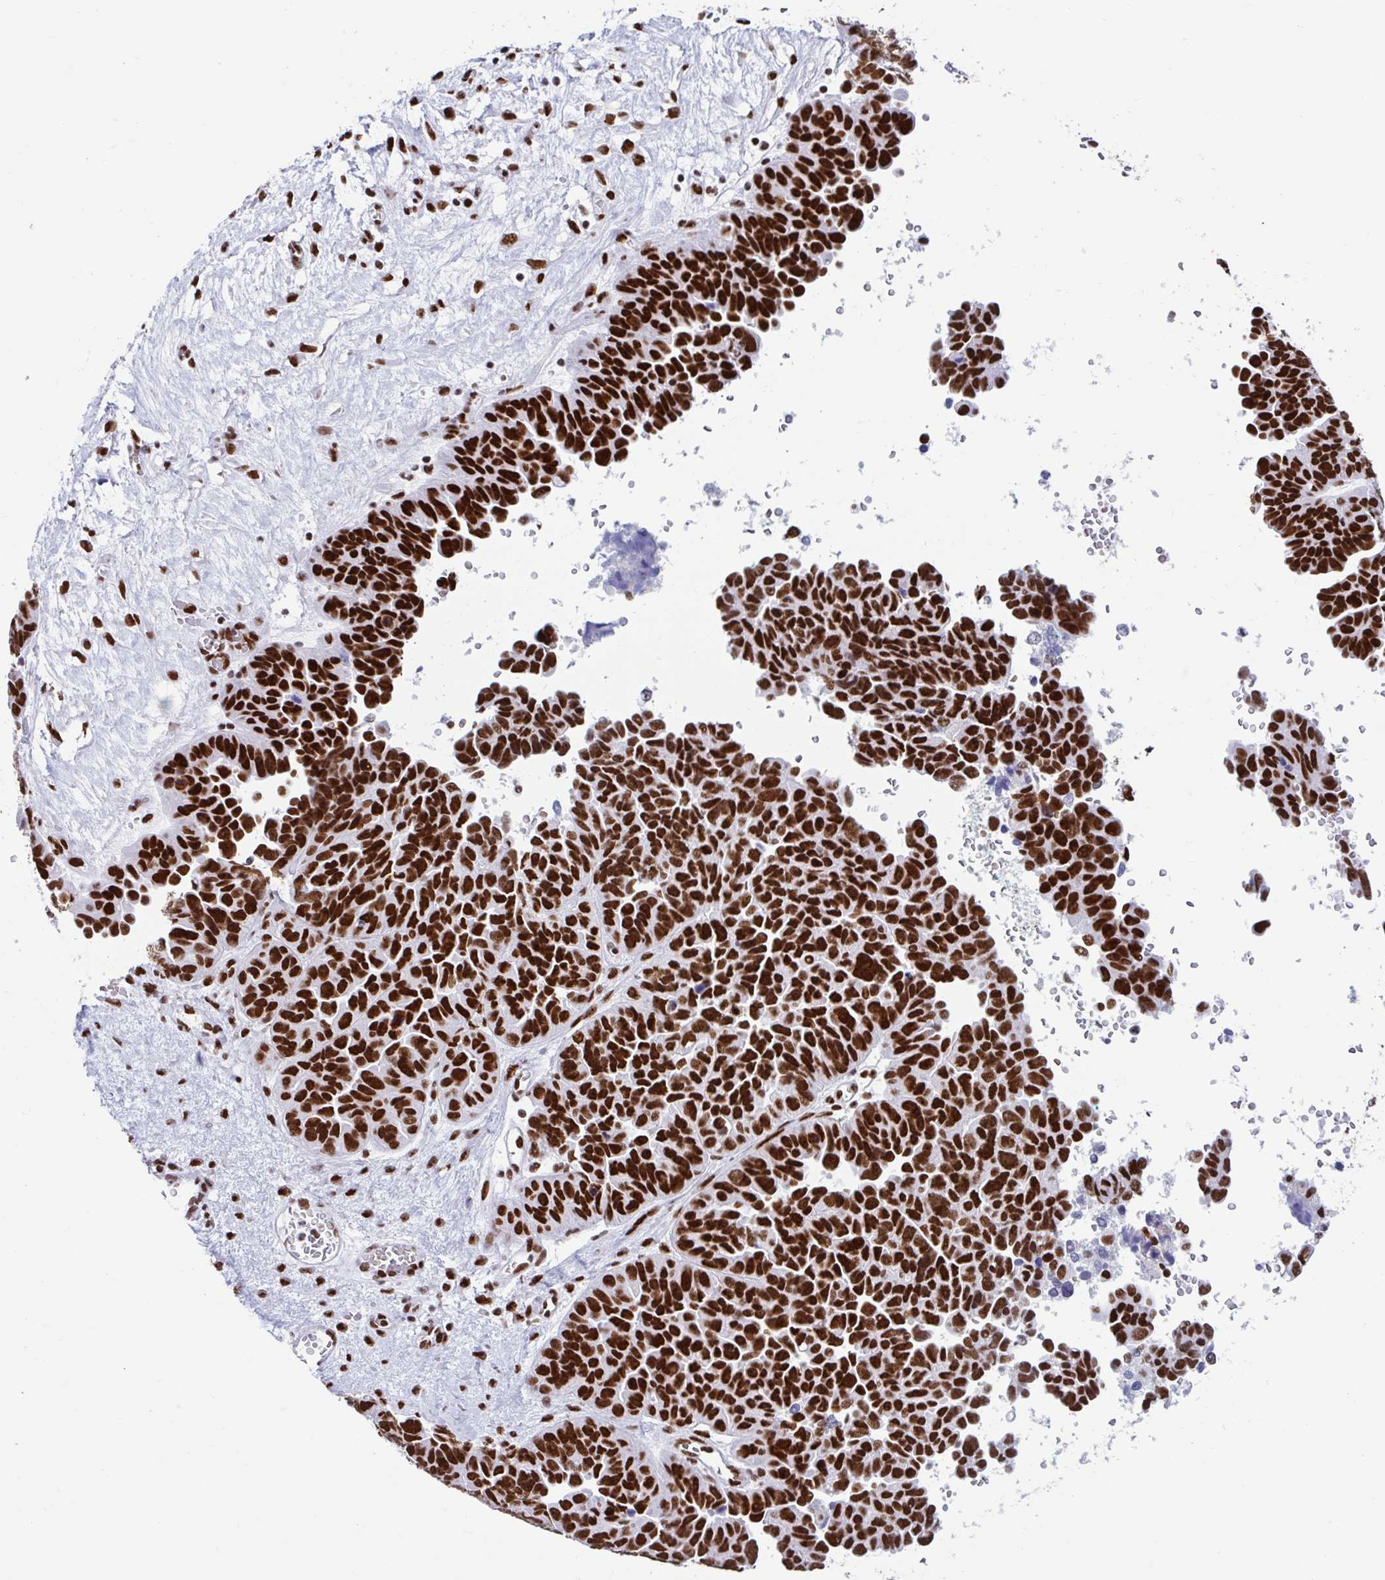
{"staining": {"intensity": "strong", "quantity": ">75%", "location": "nuclear"}, "tissue": "ovarian cancer", "cell_type": "Tumor cells", "image_type": "cancer", "snomed": [{"axis": "morphology", "description": "Cystadenocarcinoma, serous, NOS"}, {"axis": "topography", "description": "Ovary"}], "caption": "There is high levels of strong nuclear positivity in tumor cells of serous cystadenocarcinoma (ovarian), as demonstrated by immunohistochemical staining (brown color).", "gene": "KHDRBS1", "patient": {"sex": "female", "age": 64}}